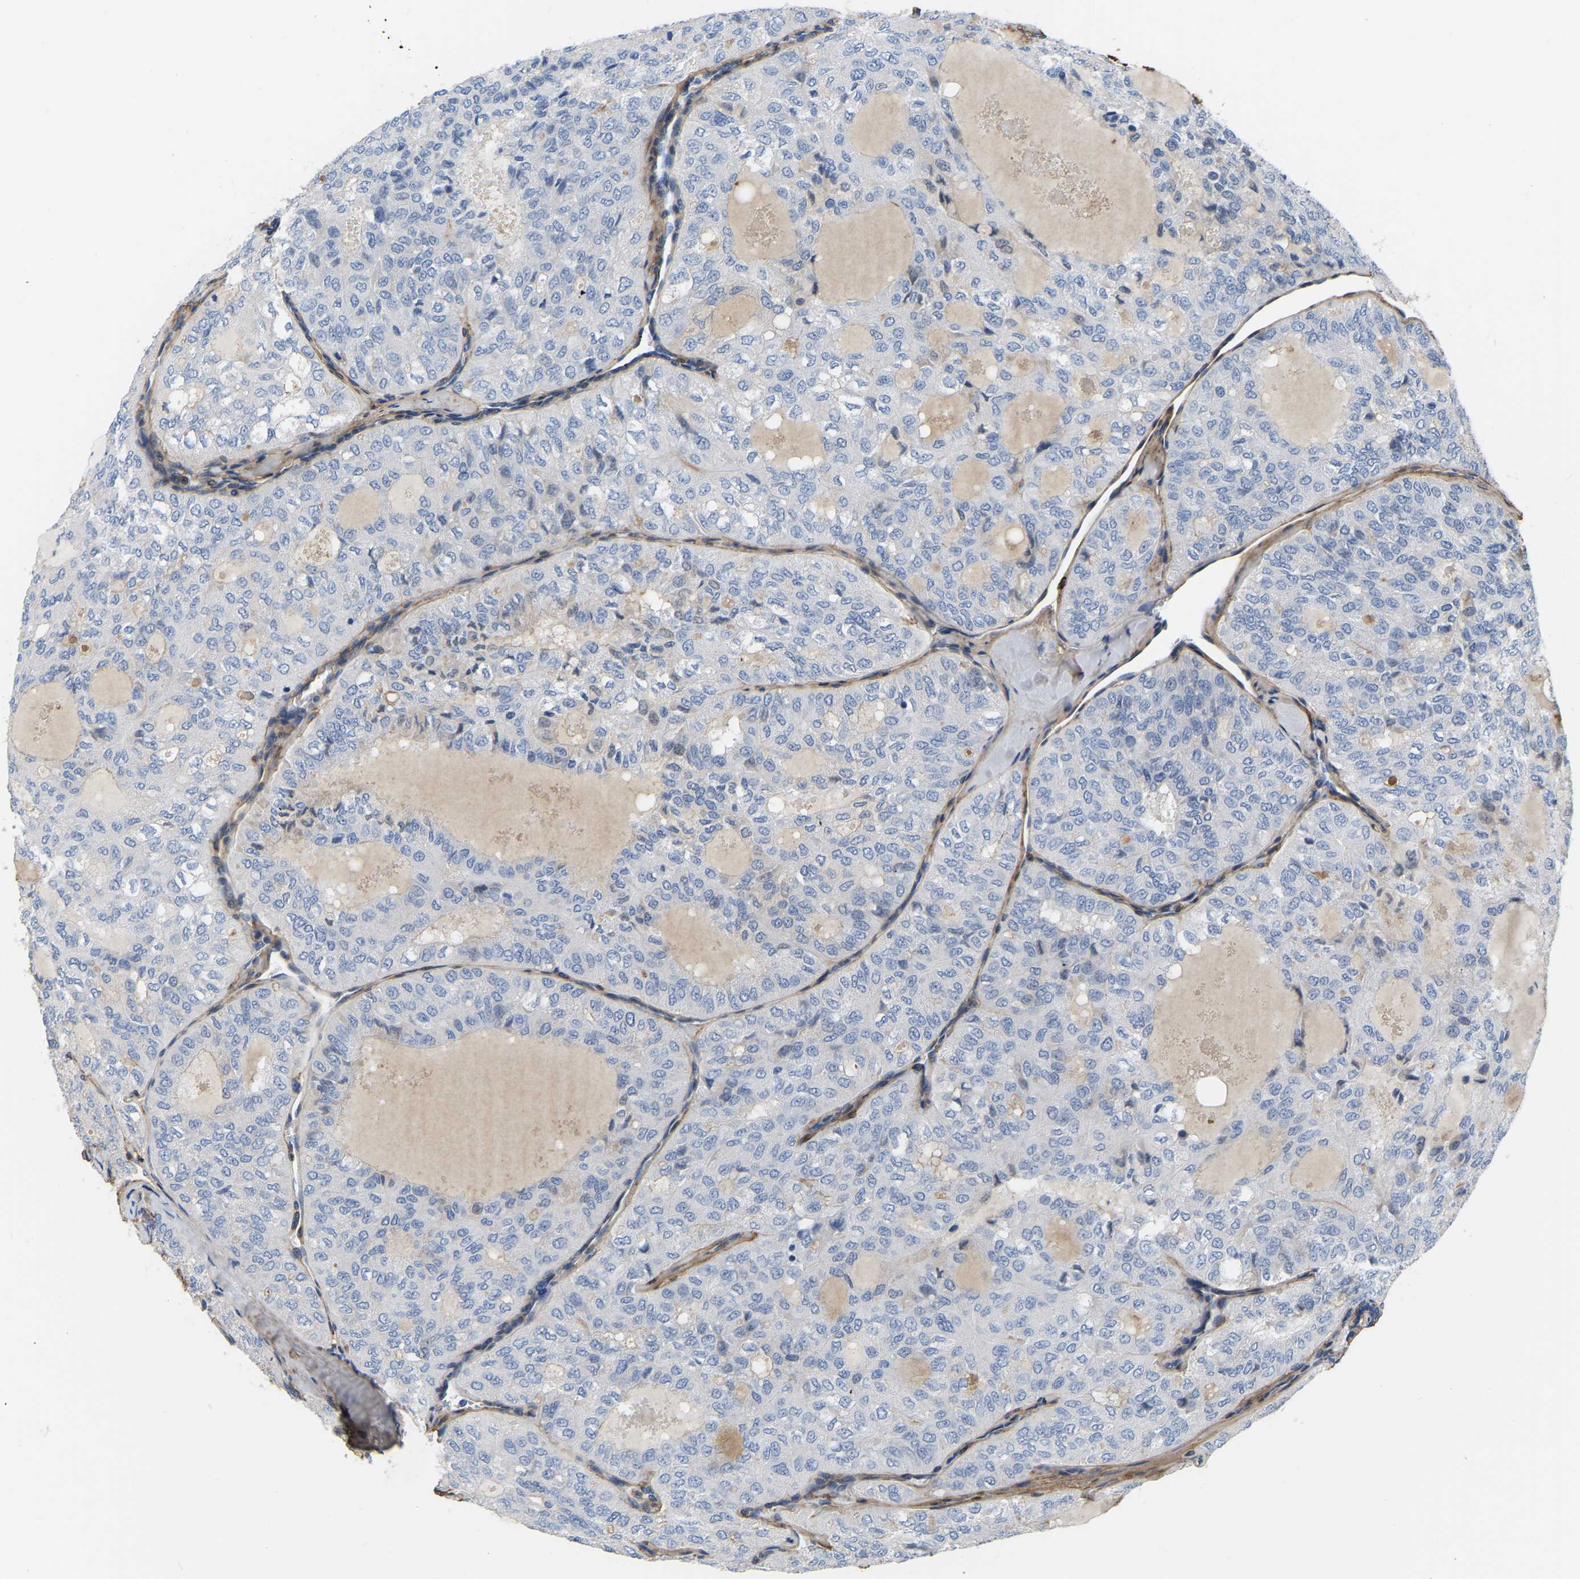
{"staining": {"intensity": "negative", "quantity": "none", "location": "none"}, "tissue": "thyroid cancer", "cell_type": "Tumor cells", "image_type": "cancer", "snomed": [{"axis": "morphology", "description": "Follicular adenoma carcinoma, NOS"}, {"axis": "topography", "description": "Thyroid gland"}], "caption": "This photomicrograph is of follicular adenoma carcinoma (thyroid) stained with immunohistochemistry (IHC) to label a protein in brown with the nuclei are counter-stained blue. There is no staining in tumor cells. Nuclei are stained in blue.", "gene": "COL6A1", "patient": {"sex": "male", "age": 75}}